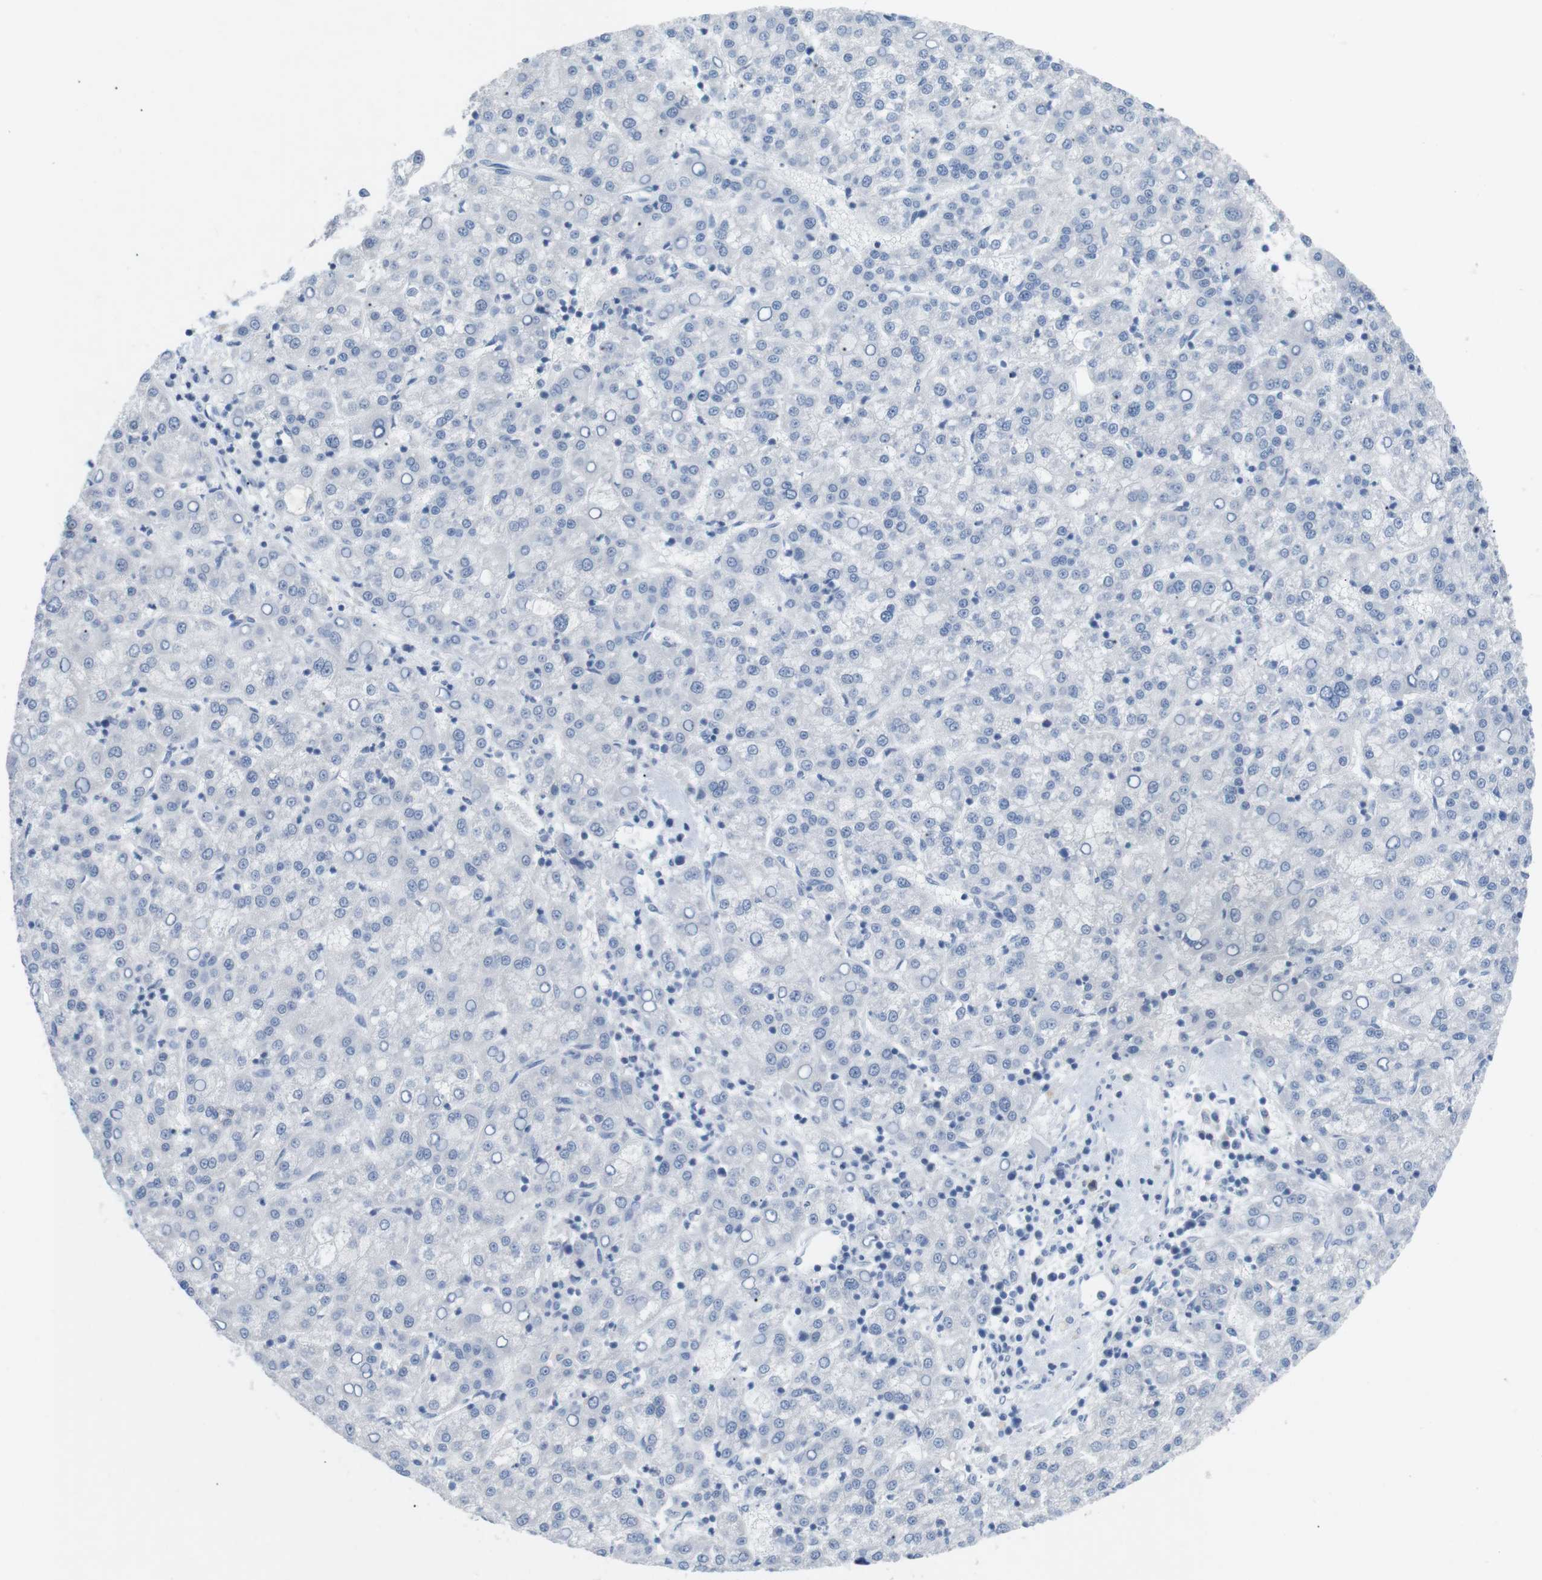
{"staining": {"intensity": "negative", "quantity": "none", "location": "none"}, "tissue": "liver cancer", "cell_type": "Tumor cells", "image_type": "cancer", "snomed": [{"axis": "morphology", "description": "Carcinoma, Hepatocellular, NOS"}, {"axis": "topography", "description": "Liver"}], "caption": "Protein analysis of liver cancer exhibits no significant expression in tumor cells.", "gene": "HBG2", "patient": {"sex": "female", "age": 58}}